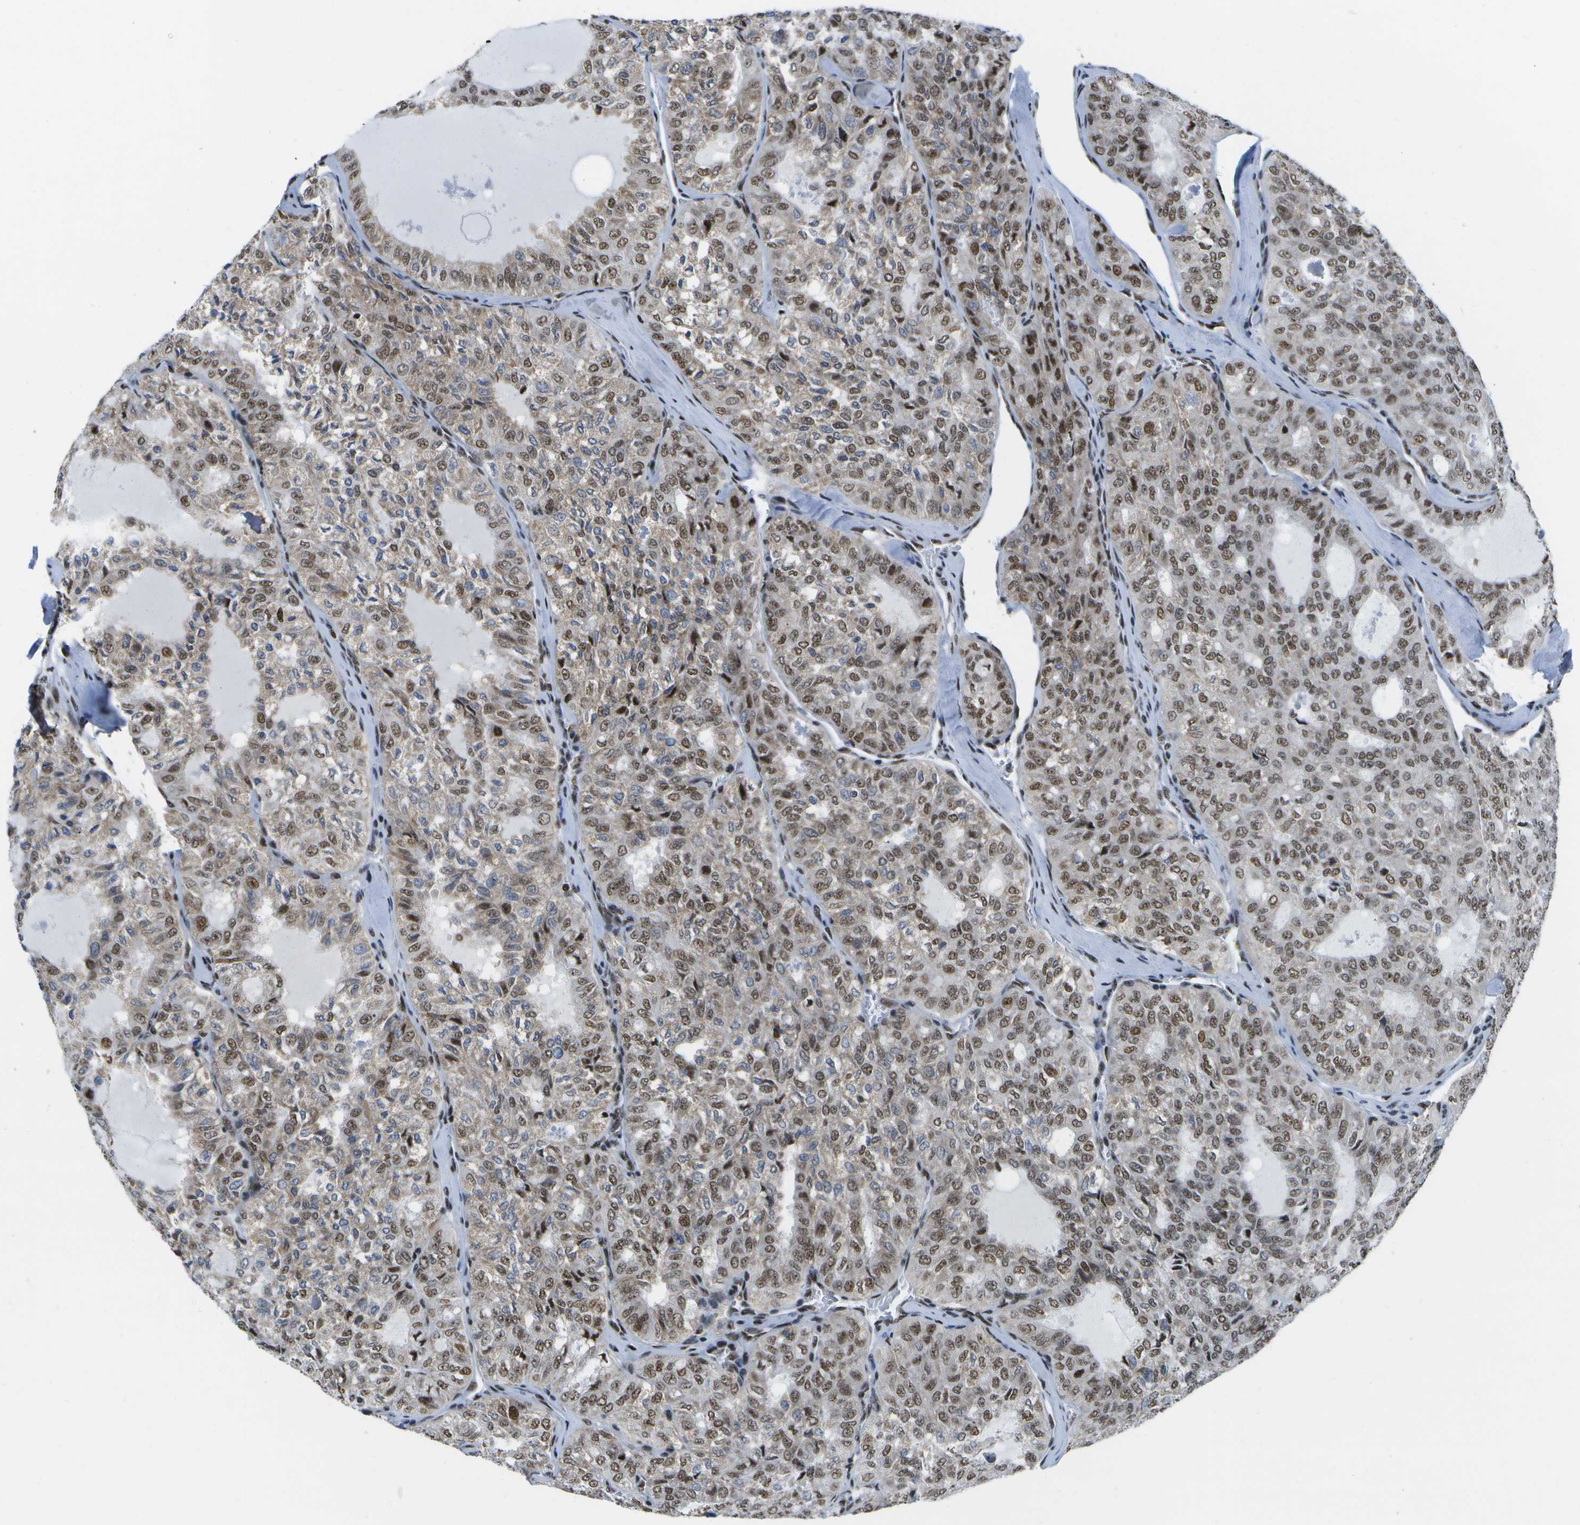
{"staining": {"intensity": "moderate", "quantity": ">75%", "location": "nuclear"}, "tissue": "thyroid cancer", "cell_type": "Tumor cells", "image_type": "cancer", "snomed": [{"axis": "morphology", "description": "Follicular adenoma carcinoma, NOS"}, {"axis": "topography", "description": "Thyroid gland"}], "caption": "Immunohistochemistry (IHC) image of neoplastic tissue: thyroid follicular adenoma carcinoma stained using immunohistochemistry (IHC) displays medium levels of moderate protein expression localized specifically in the nuclear of tumor cells, appearing as a nuclear brown color.", "gene": "NSRP1", "patient": {"sex": "male", "age": 75}}